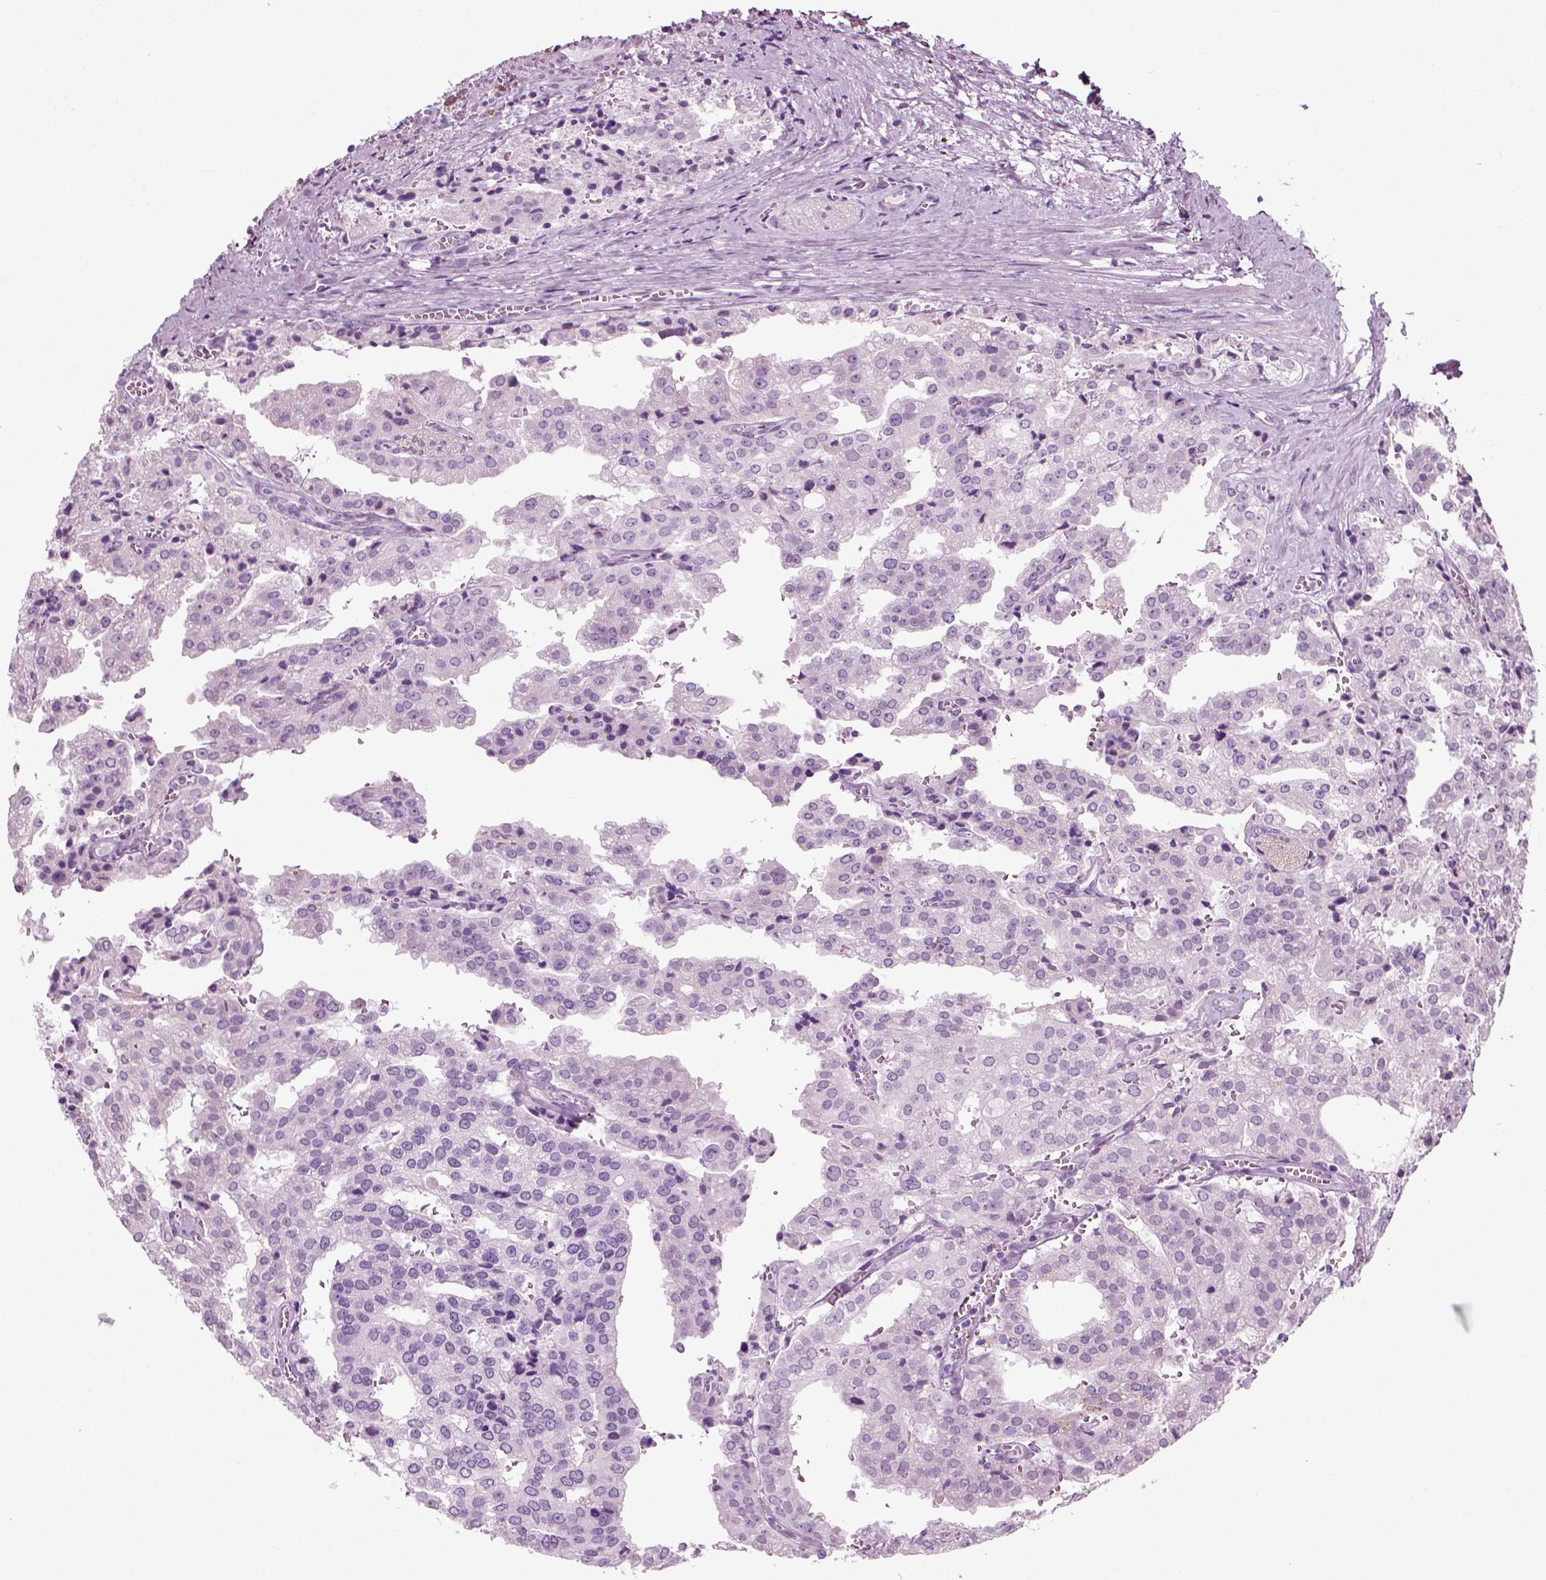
{"staining": {"intensity": "negative", "quantity": "none", "location": "none"}, "tissue": "prostate cancer", "cell_type": "Tumor cells", "image_type": "cancer", "snomed": [{"axis": "morphology", "description": "Adenocarcinoma, High grade"}, {"axis": "topography", "description": "Prostate"}], "caption": "Immunohistochemistry (IHC) image of prostate cancer (high-grade adenocarcinoma) stained for a protein (brown), which displays no expression in tumor cells.", "gene": "SLC26A8", "patient": {"sex": "male", "age": 68}}